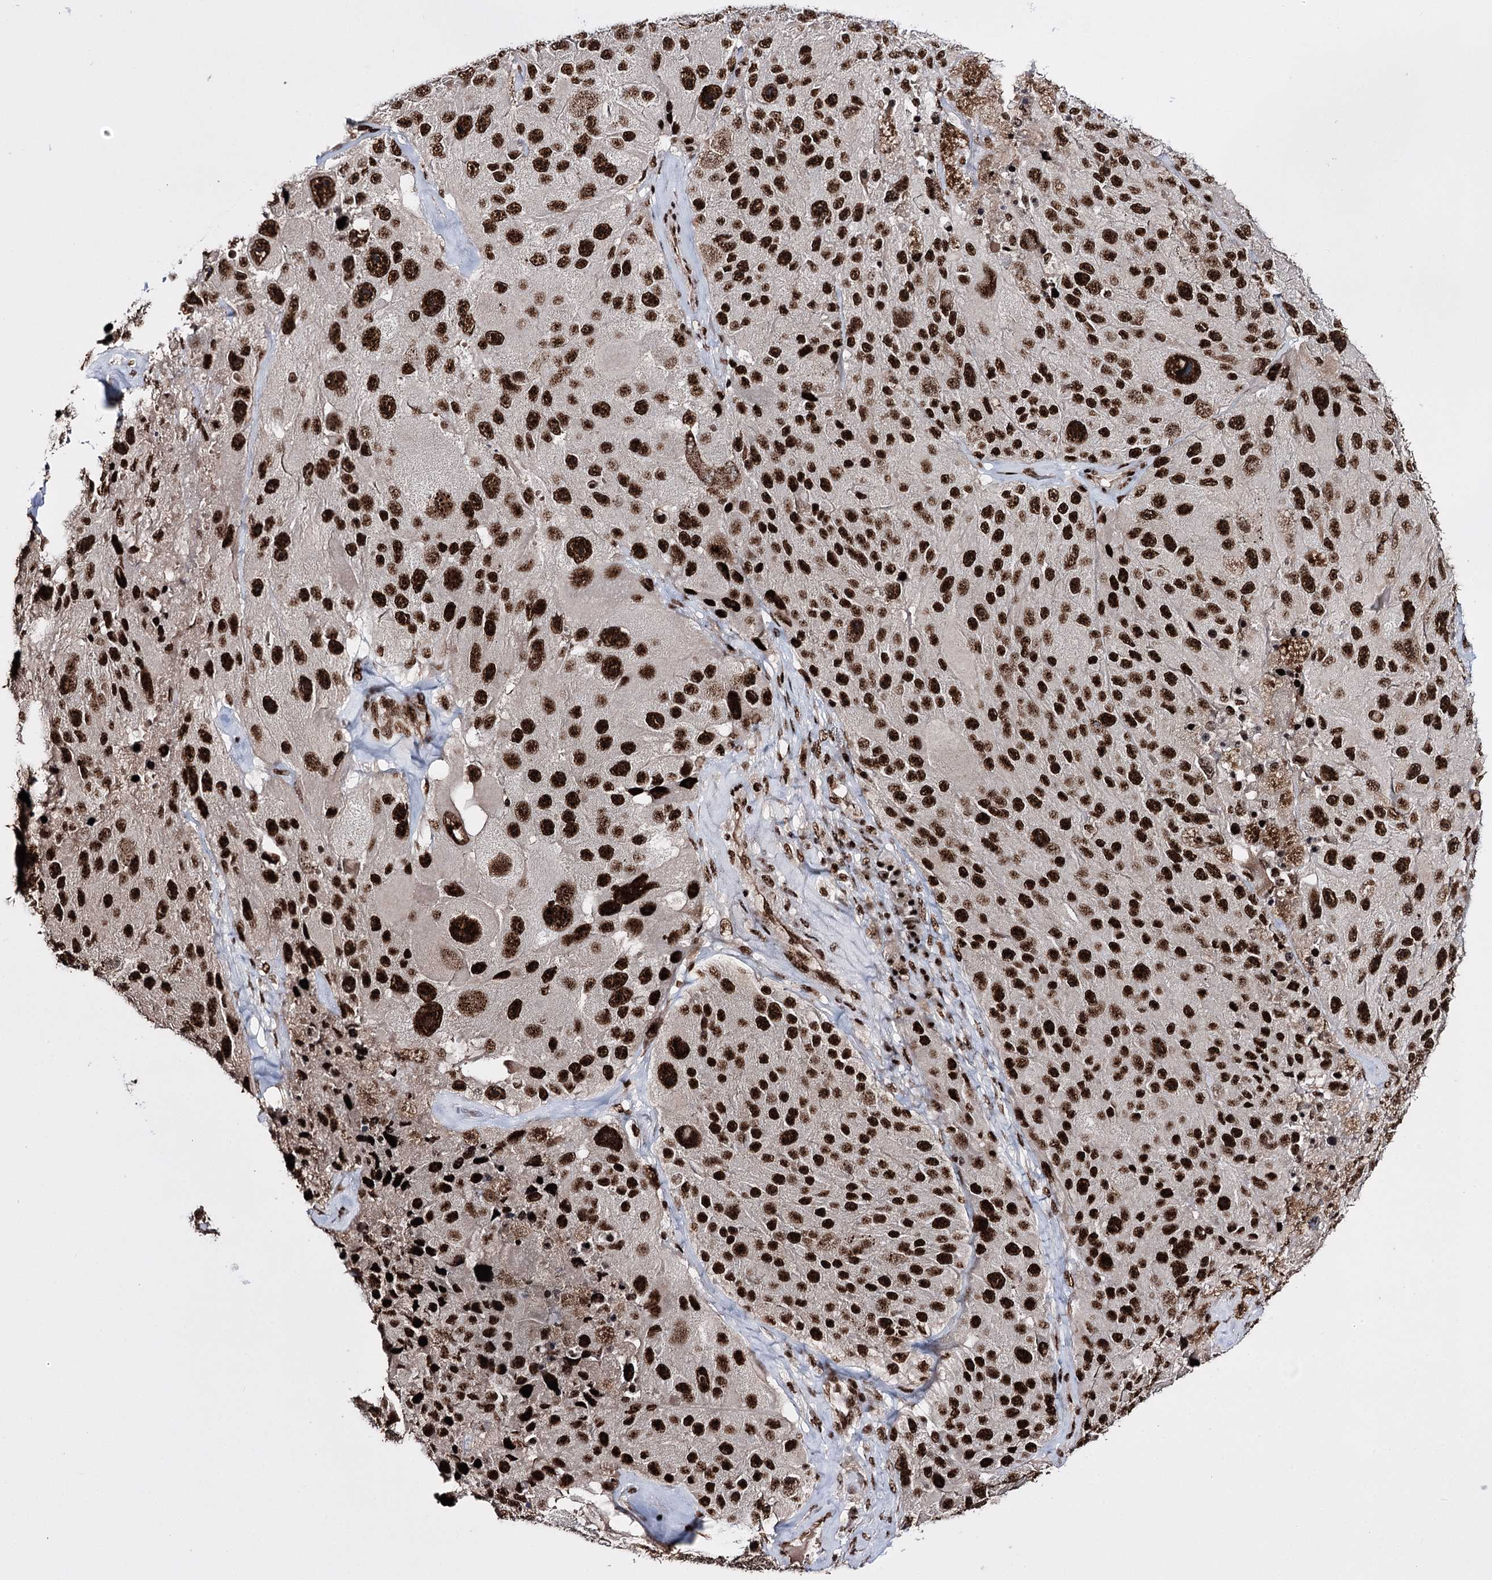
{"staining": {"intensity": "strong", "quantity": ">75%", "location": "nuclear"}, "tissue": "melanoma", "cell_type": "Tumor cells", "image_type": "cancer", "snomed": [{"axis": "morphology", "description": "Malignant melanoma, Metastatic site"}, {"axis": "topography", "description": "Lymph node"}], "caption": "This is an image of IHC staining of melanoma, which shows strong positivity in the nuclear of tumor cells.", "gene": "PRPF40A", "patient": {"sex": "male", "age": 62}}